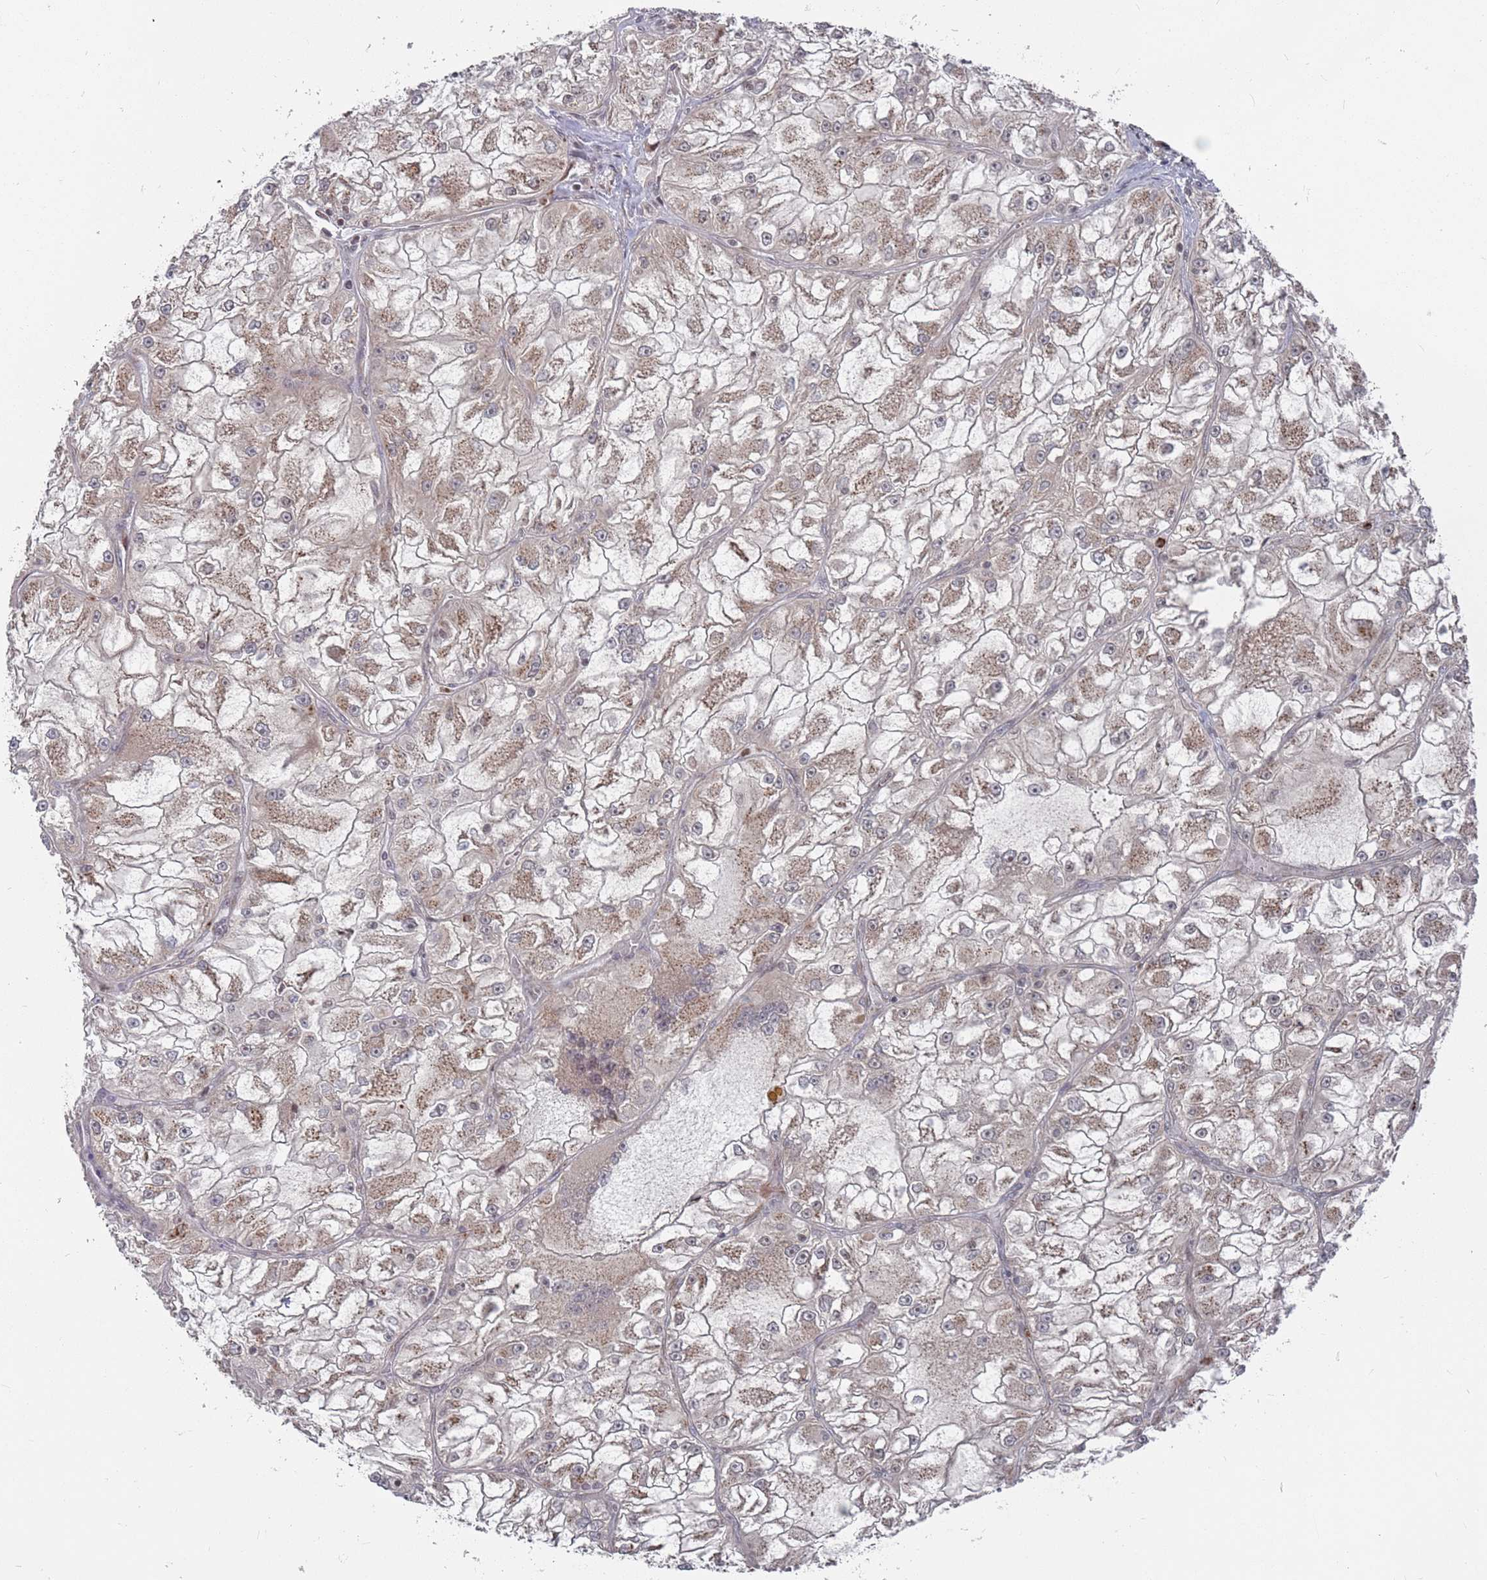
{"staining": {"intensity": "moderate", "quantity": "<25%", "location": "cytoplasmic/membranous"}, "tissue": "renal cancer", "cell_type": "Tumor cells", "image_type": "cancer", "snomed": [{"axis": "morphology", "description": "Adenocarcinoma, NOS"}, {"axis": "topography", "description": "Kidney"}], "caption": "A histopathology image showing moderate cytoplasmic/membranous expression in about <25% of tumor cells in adenocarcinoma (renal), as visualized by brown immunohistochemical staining.", "gene": "FMO4", "patient": {"sex": "female", "age": 72}}